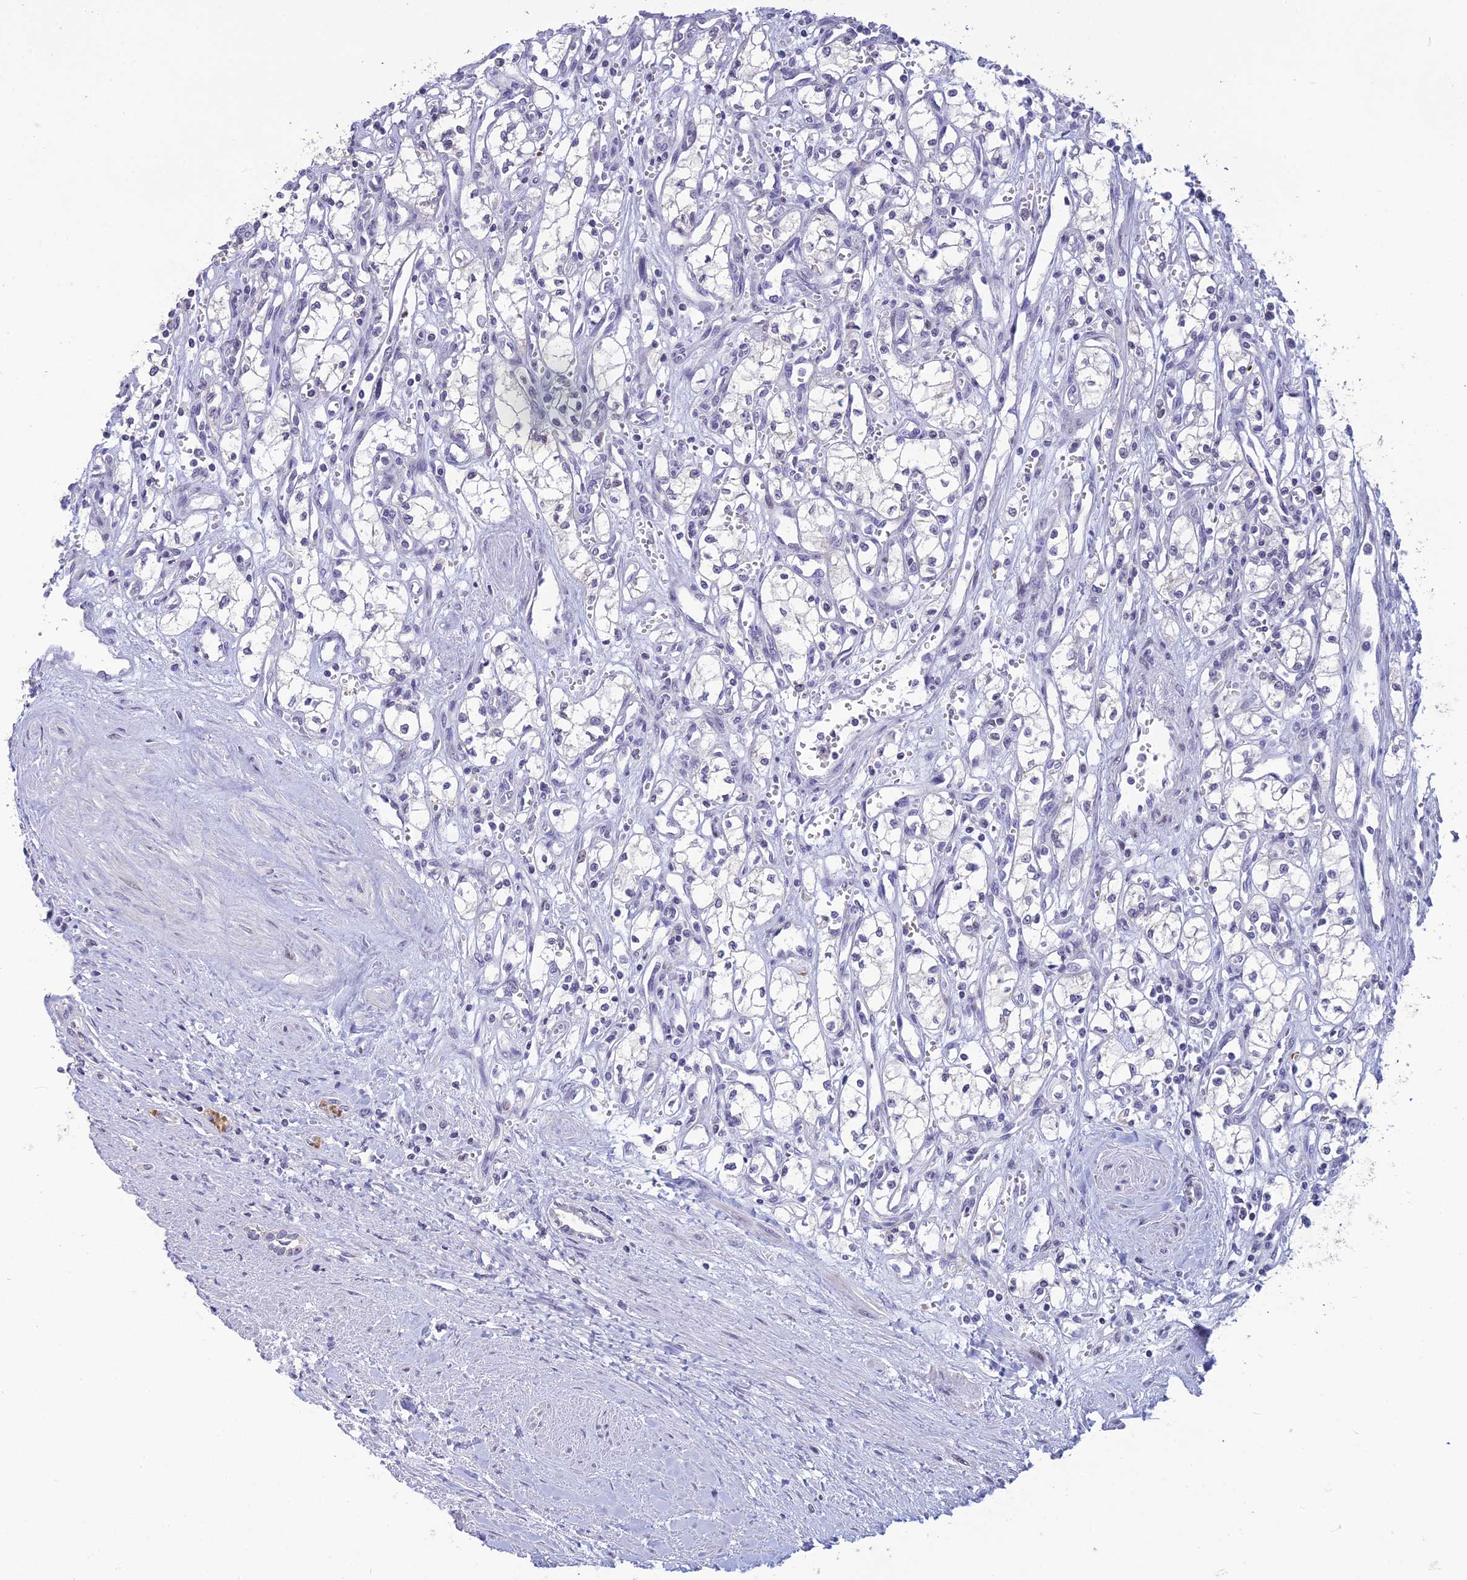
{"staining": {"intensity": "negative", "quantity": "none", "location": "none"}, "tissue": "renal cancer", "cell_type": "Tumor cells", "image_type": "cancer", "snomed": [{"axis": "morphology", "description": "Adenocarcinoma, NOS"}, {"axis": "topography", "description": "Kidney"}], "caption": "Adenocarcinoma (renal) was stained to show a protein in brown. There is no significant positivity in tumor cells.", "gene": "TMEM134", "patient": {"sex": "male", "age": 59}}